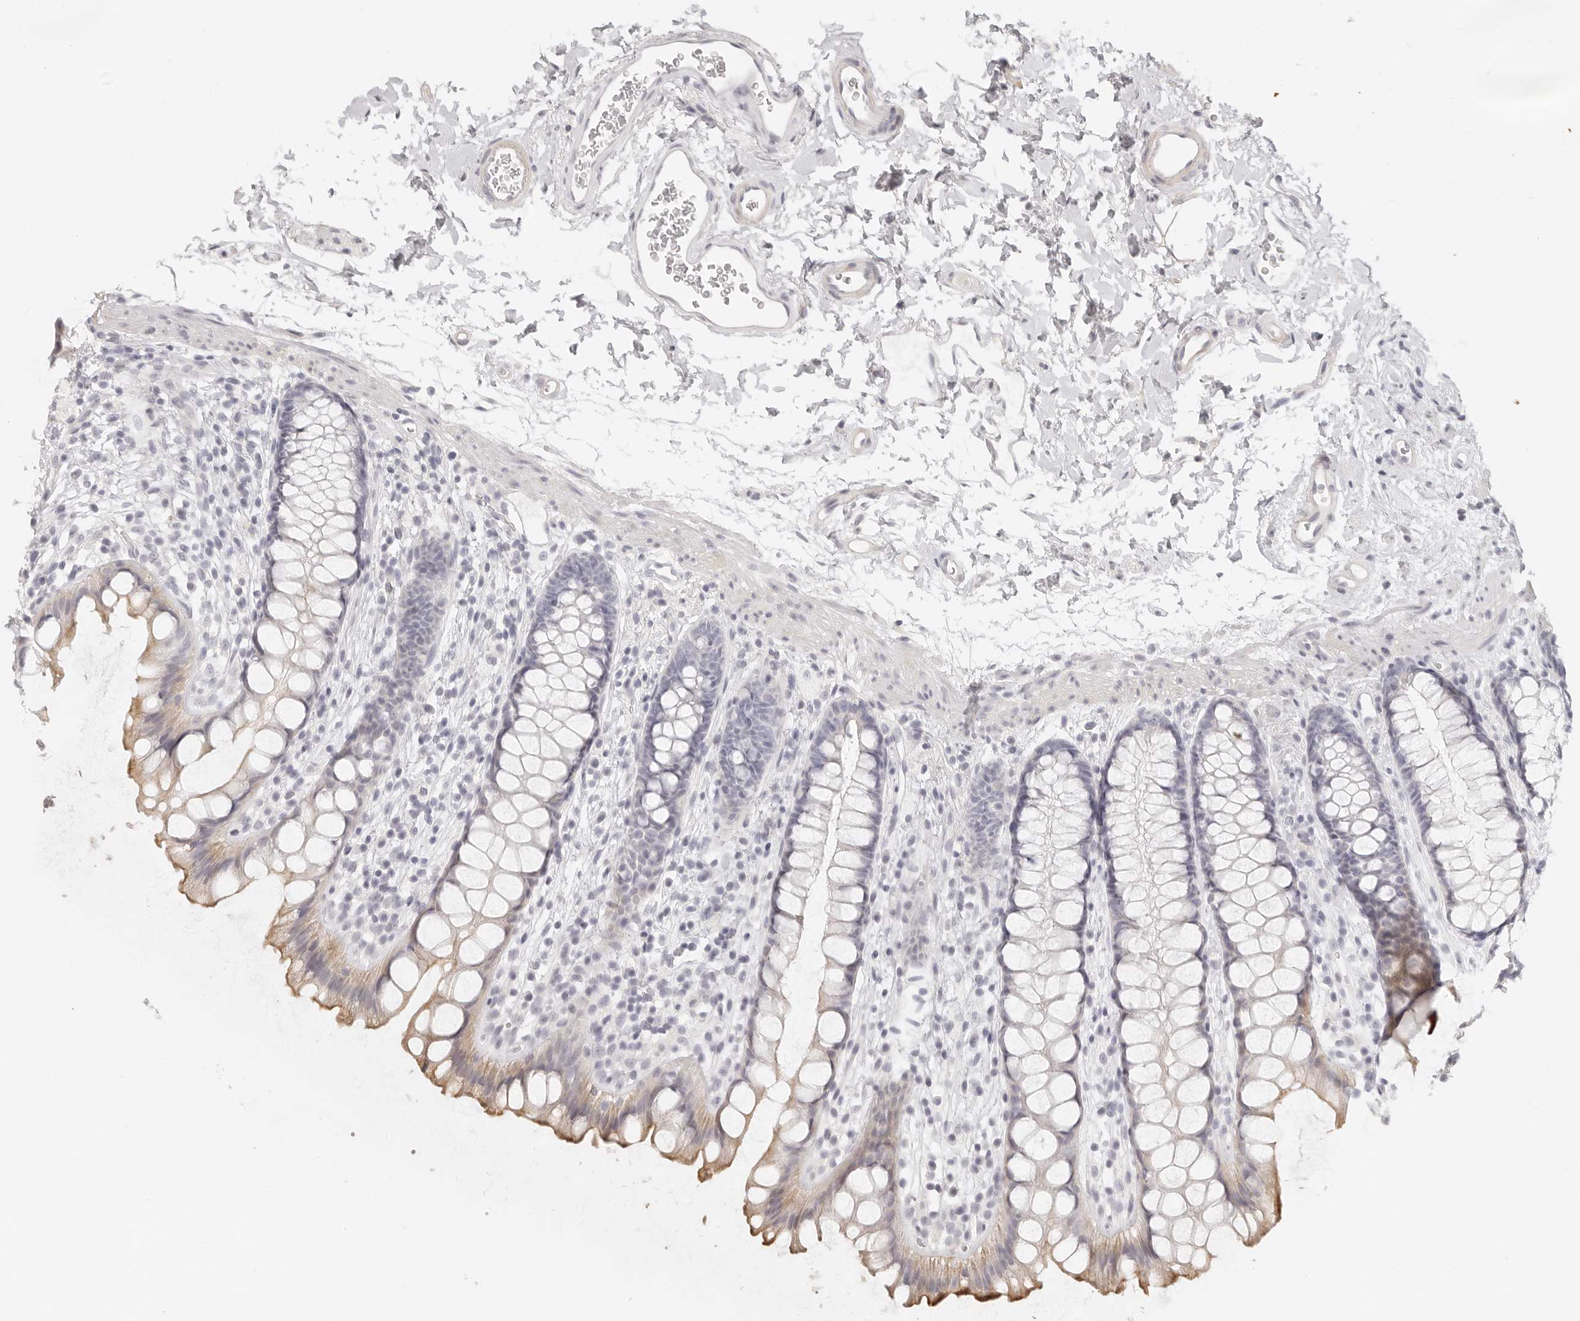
{"staining": {"intensity": "moderate", "quantity": "<25%", "location": "cytoplasmic/membranous"}, "tissue": "rectum", "cell_type": "Glandular cells", "image_type": "normal", "snomed": [{"axis": "morphology", "description": "Normal tissue, NOS"}, {"axis": "topography", "description": "Rectum"}], "caption": "DAB immunohistochemical staining of benign human rectum displays moderate cytoplasmic/membranous protein staining in approximately <25% of glandular cells. Immunohistochemistry (ihc) stains the protein of interest in brown and the nuclei are stained blue.", "gene": "RXFP1", "patient": {"sex": "female", "age": 65}}